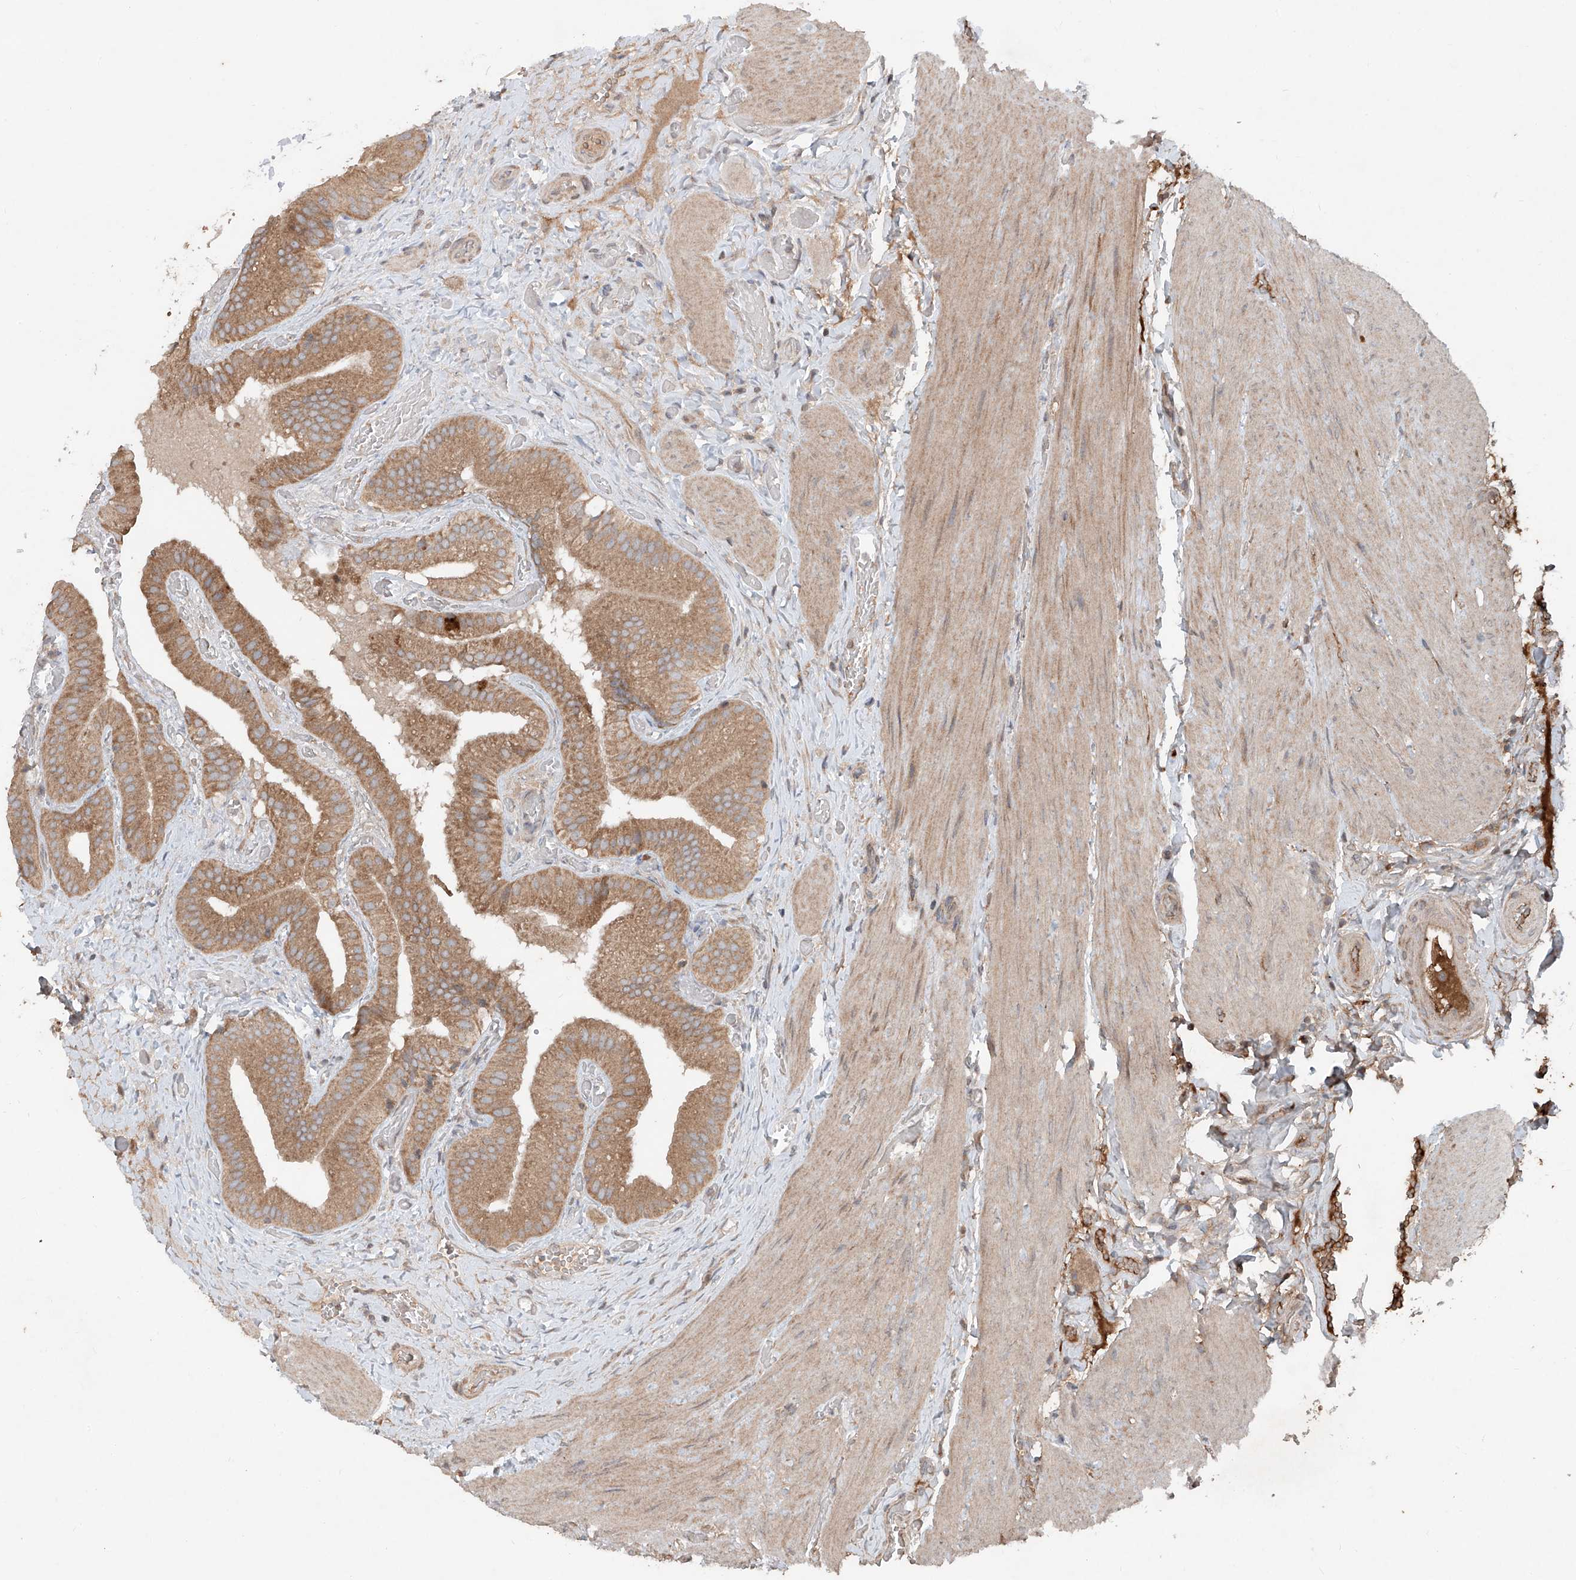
{"staining": {"intensity": "moderate", "quantity": ">75%", "location": "cytoplasmic/membranous"}, "tissue": "gallbladder", "cell_type": "Glandular cells", "image_type": "normal", "snomed": [{"axis": "morphology", "description": "Normal tissue, NOS"}, {"axis": "topography", "description": "Gallbladder"}], "caption": "Gallbladder stained with immunohistochemistry (IHC) demonstrates moderate cytoplasmic/membranous staining in about >75% of glandular cells.", "gene": "ADAM23", "patient": {"sex": "female", "age": 64}}